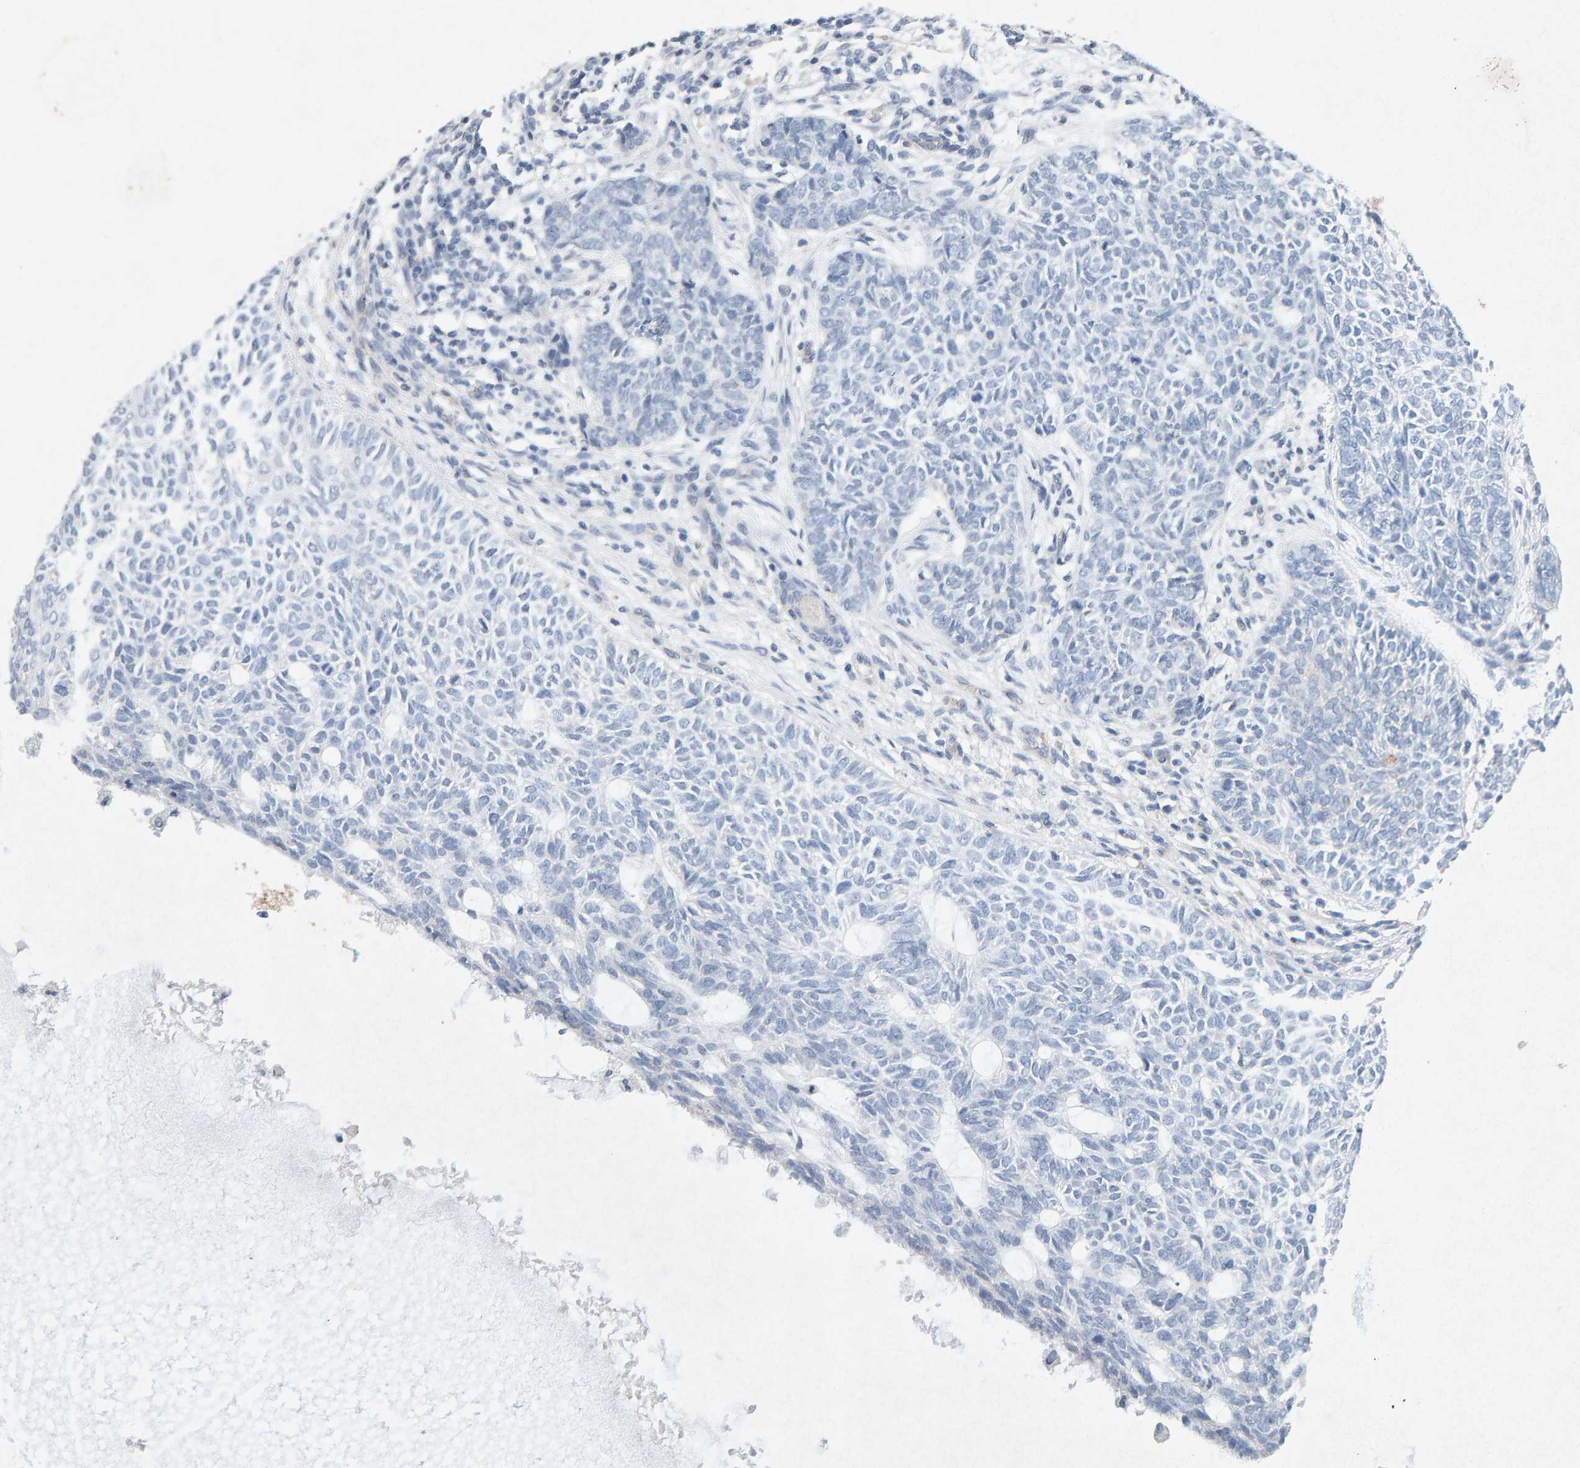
{"staining": {"intensity": "negative", "quantity": "none", "location": "none"}, "tissue": "skin cancer", "cell_type": "Tumor cells", "image_type": "cancer", "snomed": [{"axis": "morphology", "description": "Basal cell carcinoma"}, {"axis": "topography", "description": "Skin"}], "caption": "IHC micrograph of neoplastic tissue: human skin cancer (basal cell carcinoma) stained with DAB demonstrates no significant protein staining in tumor cells.", "gene": "PTPRM", "patient": {"sex": "male", "age": 87}}